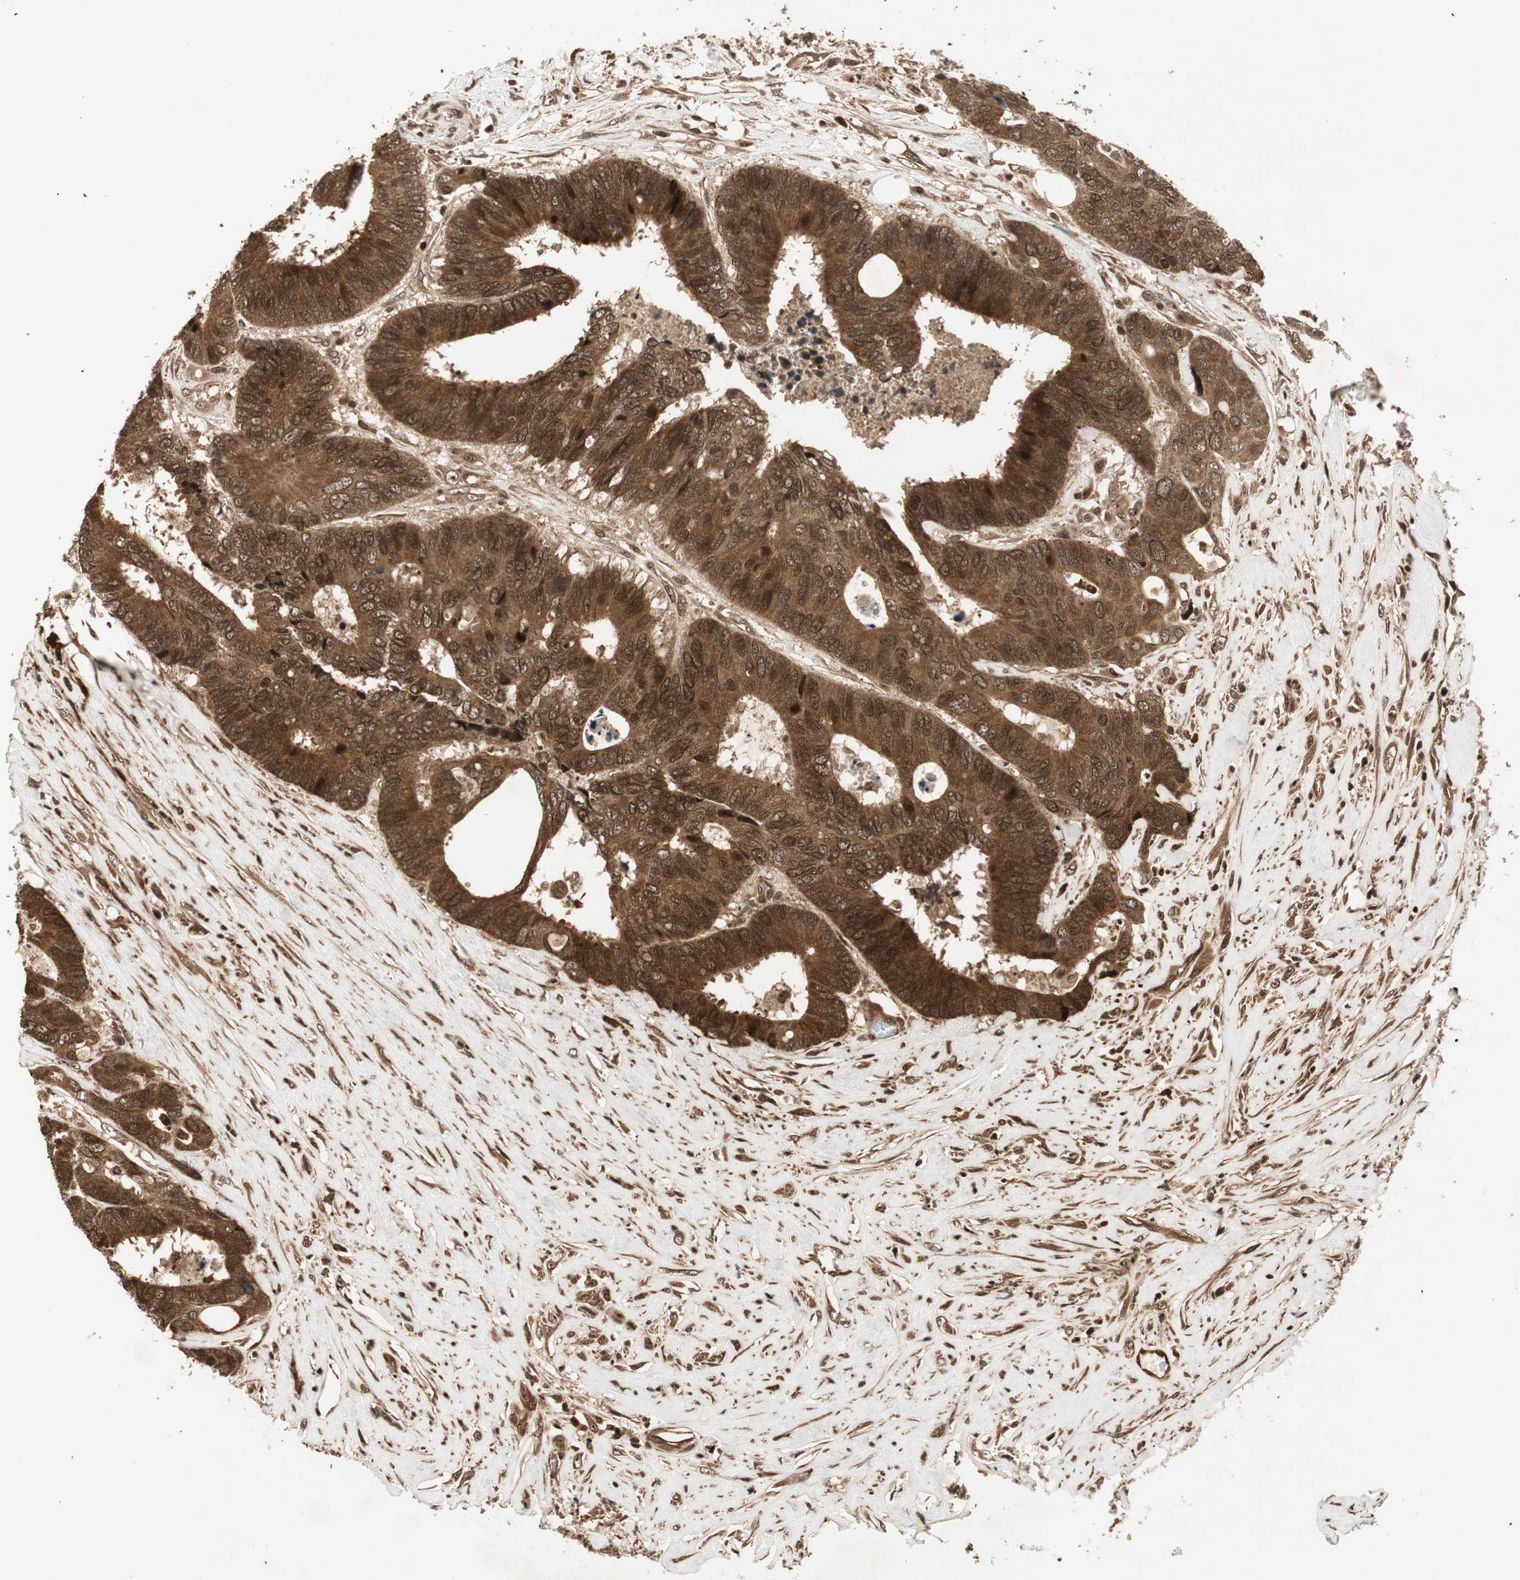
{"staining": {"intensity": "strong", "quantity": ">75%", "location": "cytoplasmic/membranous,nuclear"}, "tissue": "colorectal cancer", "cell_type": "Tumor cells", "image_type": "cancer", "snomed": [{"axis": "morphology", "description": "Adenocarcinoma, NOS"}, {"axis": "topography", "description": "Rectum"}], "caption": "Immunohistochemistry (IHC) image of neoplastic tissue: colorectal cancer (adenocarcinoma) stained using IHC shows high levels of strong protein expression localized specifically in the cytoplasmic/membranous and nuclear of tumor cells, appearing as a cytoplasmic/membranous and nuclear brown color.", "gene": "RPA3", "patient": {"sex": "male", "age": 55}}